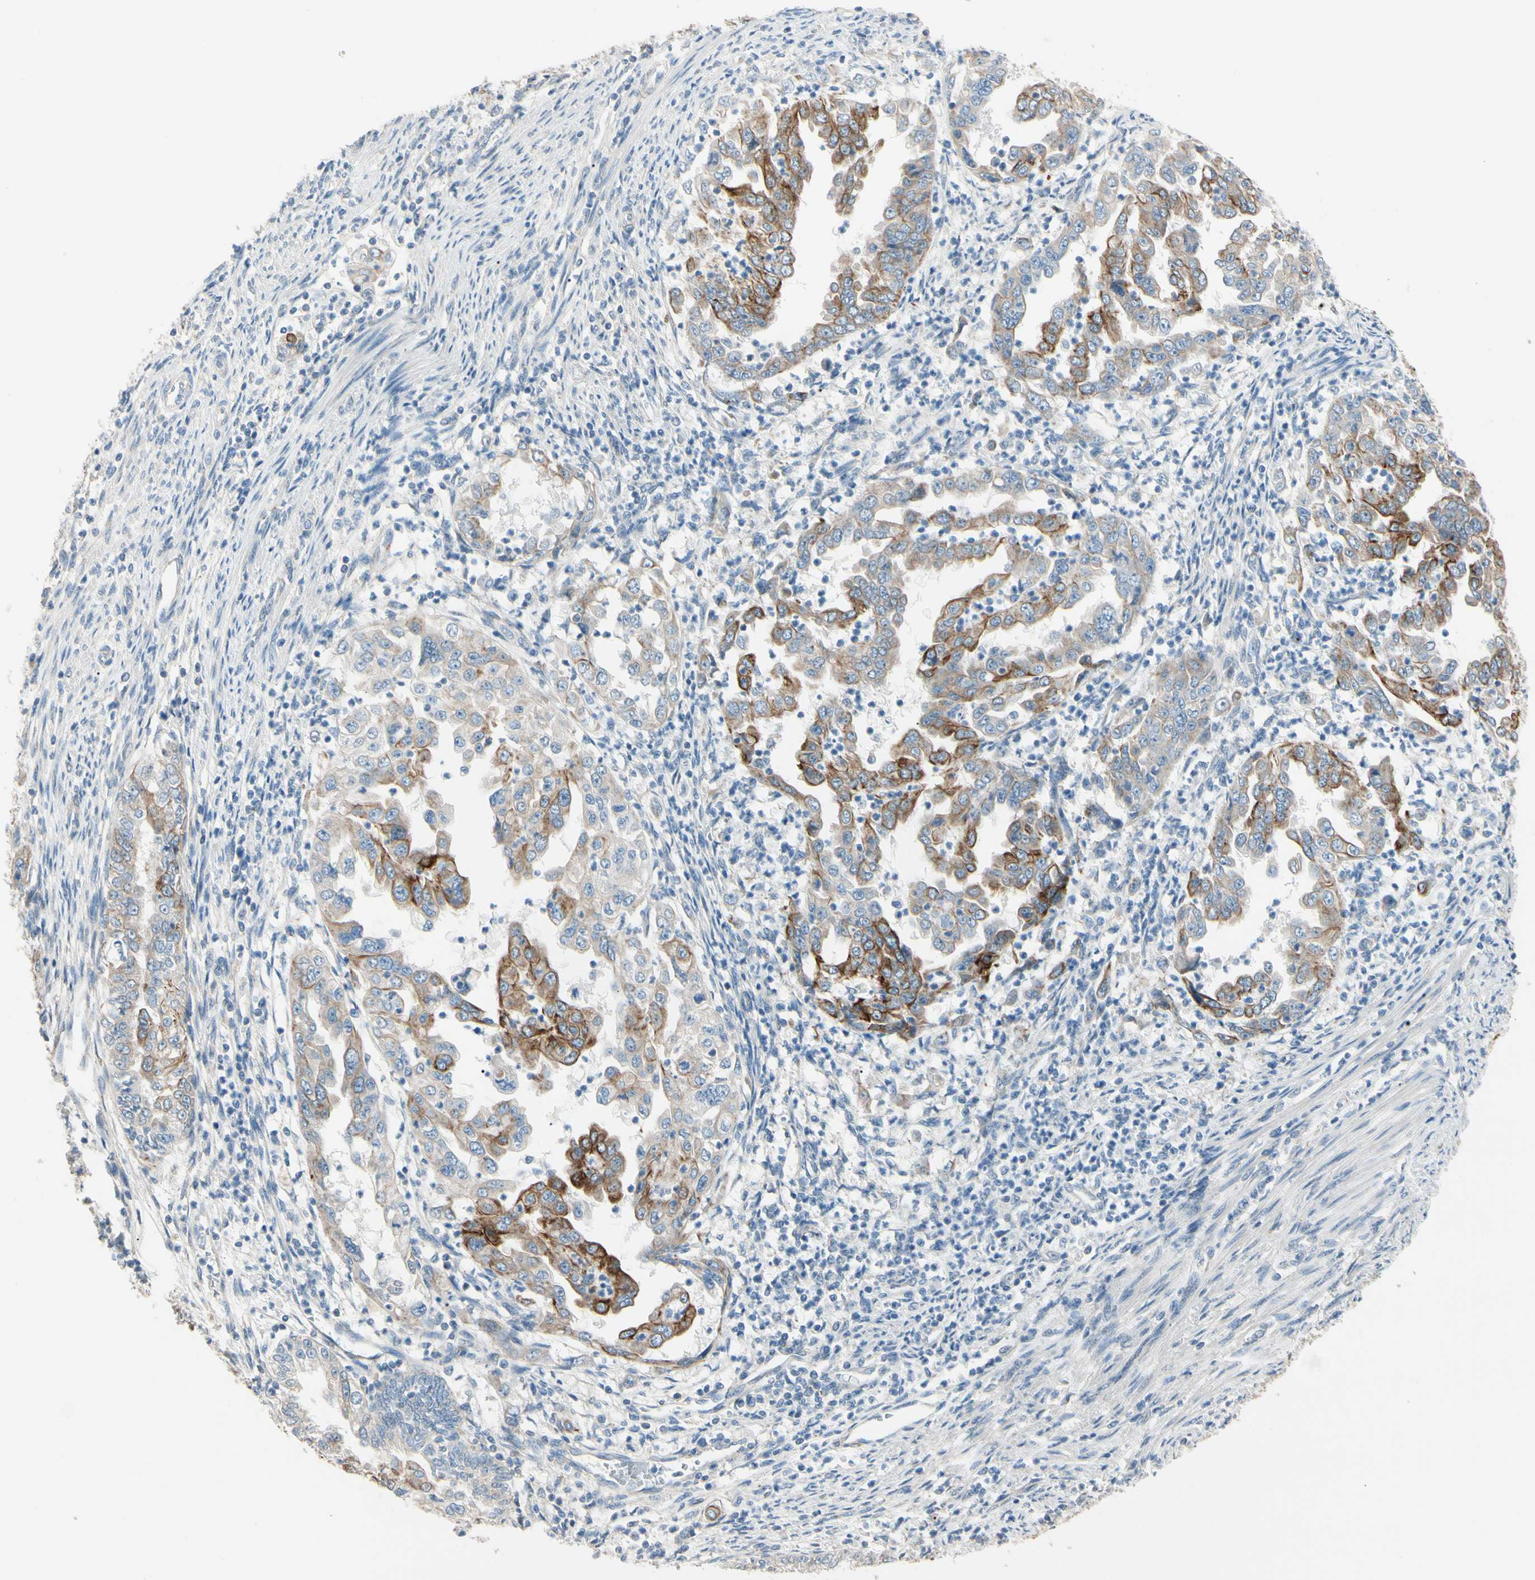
{"staining": {"intensity": "strong", "quantity": "25%-75%", "location": "cytoplasmic/membranous"}, "tissue": "endometrial cancer", "cell_type": "Tumor cells", "image_type": "cancer", "snomed": [{"axis": "morphology", "description": "Adenocarcinoma, NOS"}, {"axis": "topography", "description": "Endometrium"}], "caption": "Immunohistochemistry of human adenocarcinoma (endometrial) reveals high levels of strong cytoplasmic/membranous expression in about 25%-75% of tumor cells.", "gene": "DUSP12", "patient": {"sex": "female", "age": 85}}